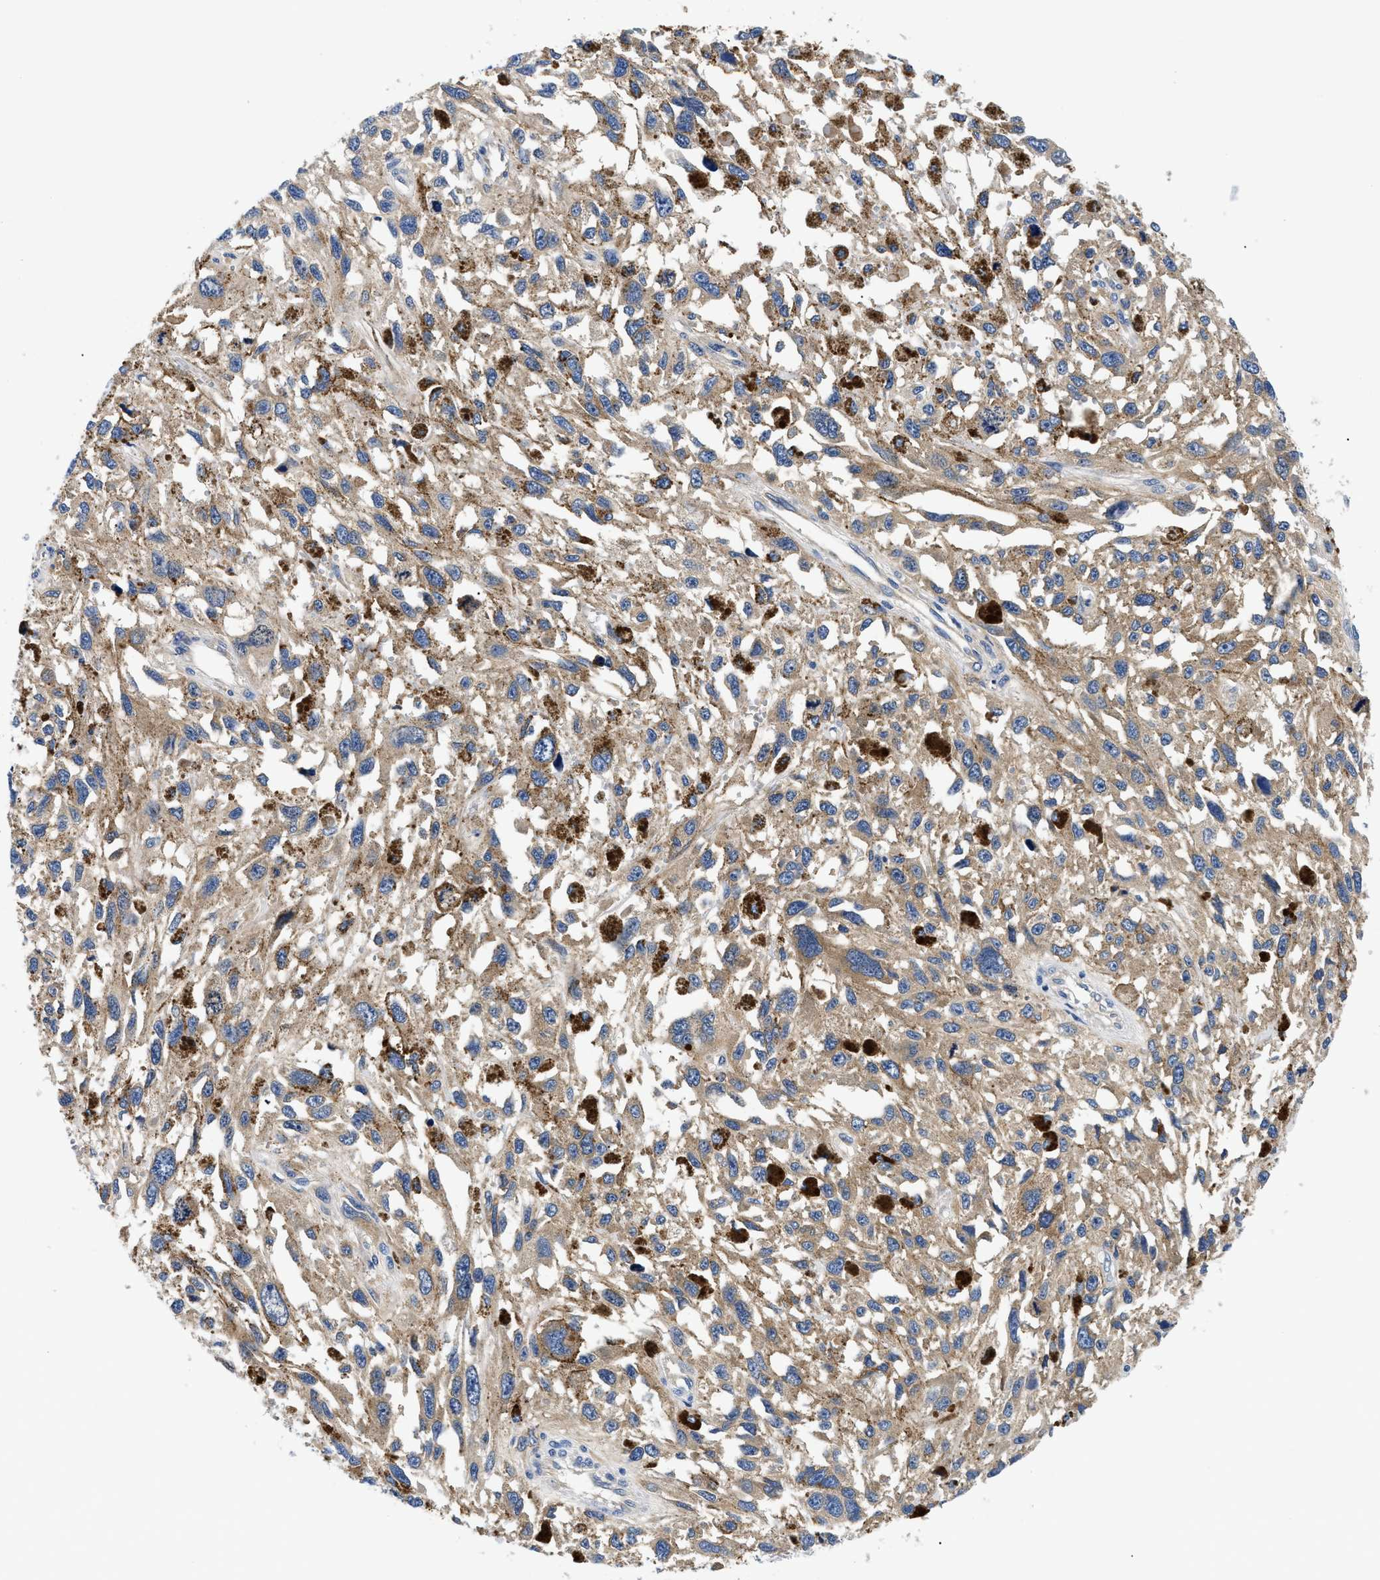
{"staining": {"intensity": "weak", "quantity": ">75%", "location": "cytoplasmic/membranous"}, "tissue": "melanoma", "cell_type": "Tumor cells", "image_type": "cancer", "snomed": [{"axis": "morphology", "description": "Malignant melanoma, Metastatic site"}, {"axis": "topography", "description": "Lymph node"}], "caption": "Protein expression analysis of human melanoma reveals weak cytoplasmic/membranous positivity in about >75% of tumor cells. The staining was performed using DAB to visualize the protein expression in brown, while the nuclei were stained in blue with hematoxylin (Magnification: 20x).", "gene": "MEA1", "patient": {"sex": "male", "age": 59}}